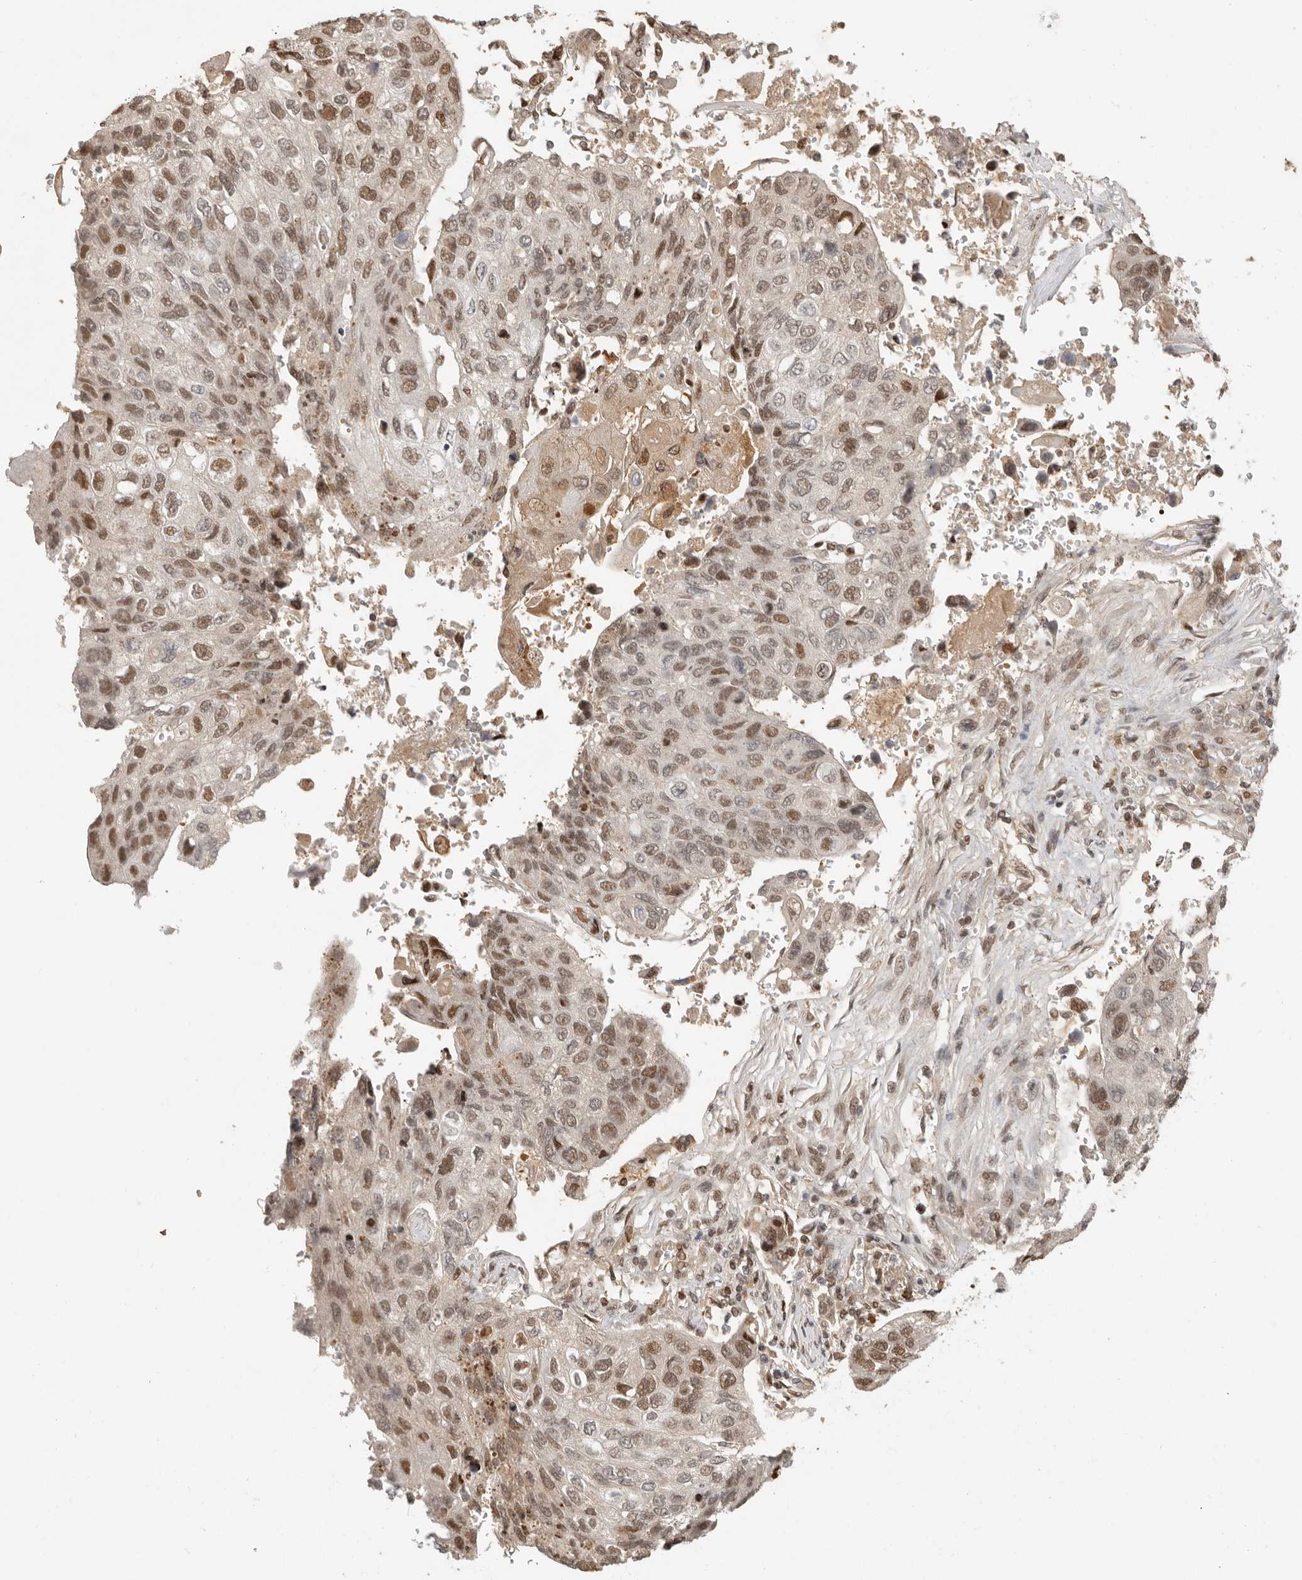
{"staining": {"intensity": "moderate", "quantity": ">75%", "location": "nuclear"}, "tissue": "lung cancer", "cell_type": "Tumor cells", "image_type": "cancer", "snomed": [{"axis": "morphology", "description": "Squamous cell carcinoma, NOS"}, {"axis": "topography", "description": "Lung"}], "caption": "Immunohistochemistry (IHC) image of neoplastic tissue: lung squamous cell carcinoma stained using immunohistochemistry shows medium levels of moderate protein expression localized specifically in the nuclear of tumor cells, appearing as a nuclear brown color.", "gene": "PSMA5", "patient": {"sex": "male", "age": 61}}